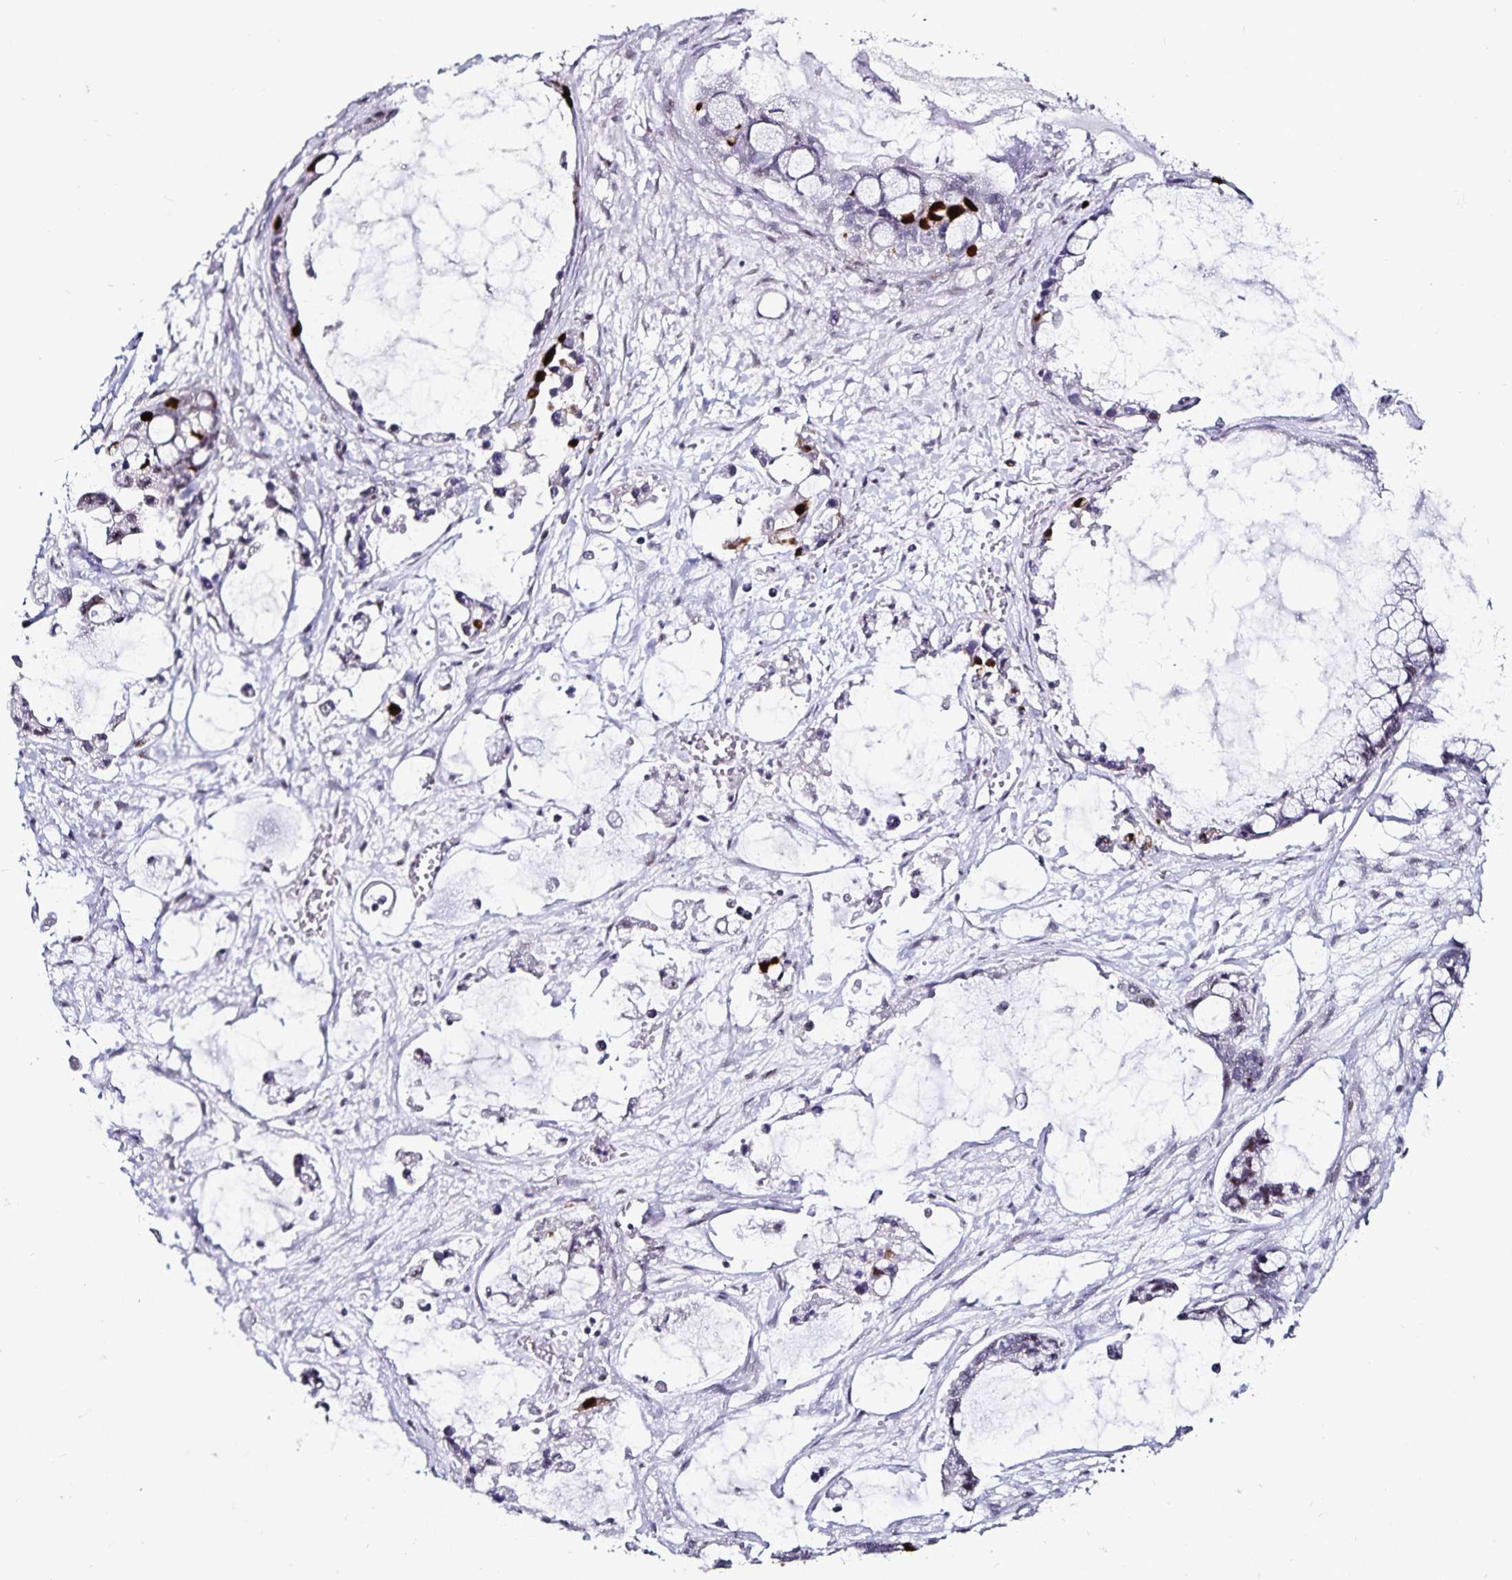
{"staining": {"intensity": "strong", "quantity": "<25%", "location": "nuclear"}, "tissue": "ovarian cancer", "cell_type": "Tumor cells", "image_type": "cancer", "snomed": [{"axis": "morphology", "description": "Cystadenocarcinoma, mucinous, NOS"}, {"axis": "topography", "description": "Ovary"}], "caption": "The immunohistochemical stain highlights strong nuclear positivity in tumor cells of ovarian cancer tissue.", "gene": "ANLN", "patient": {"sex": "female", "age": 63}}